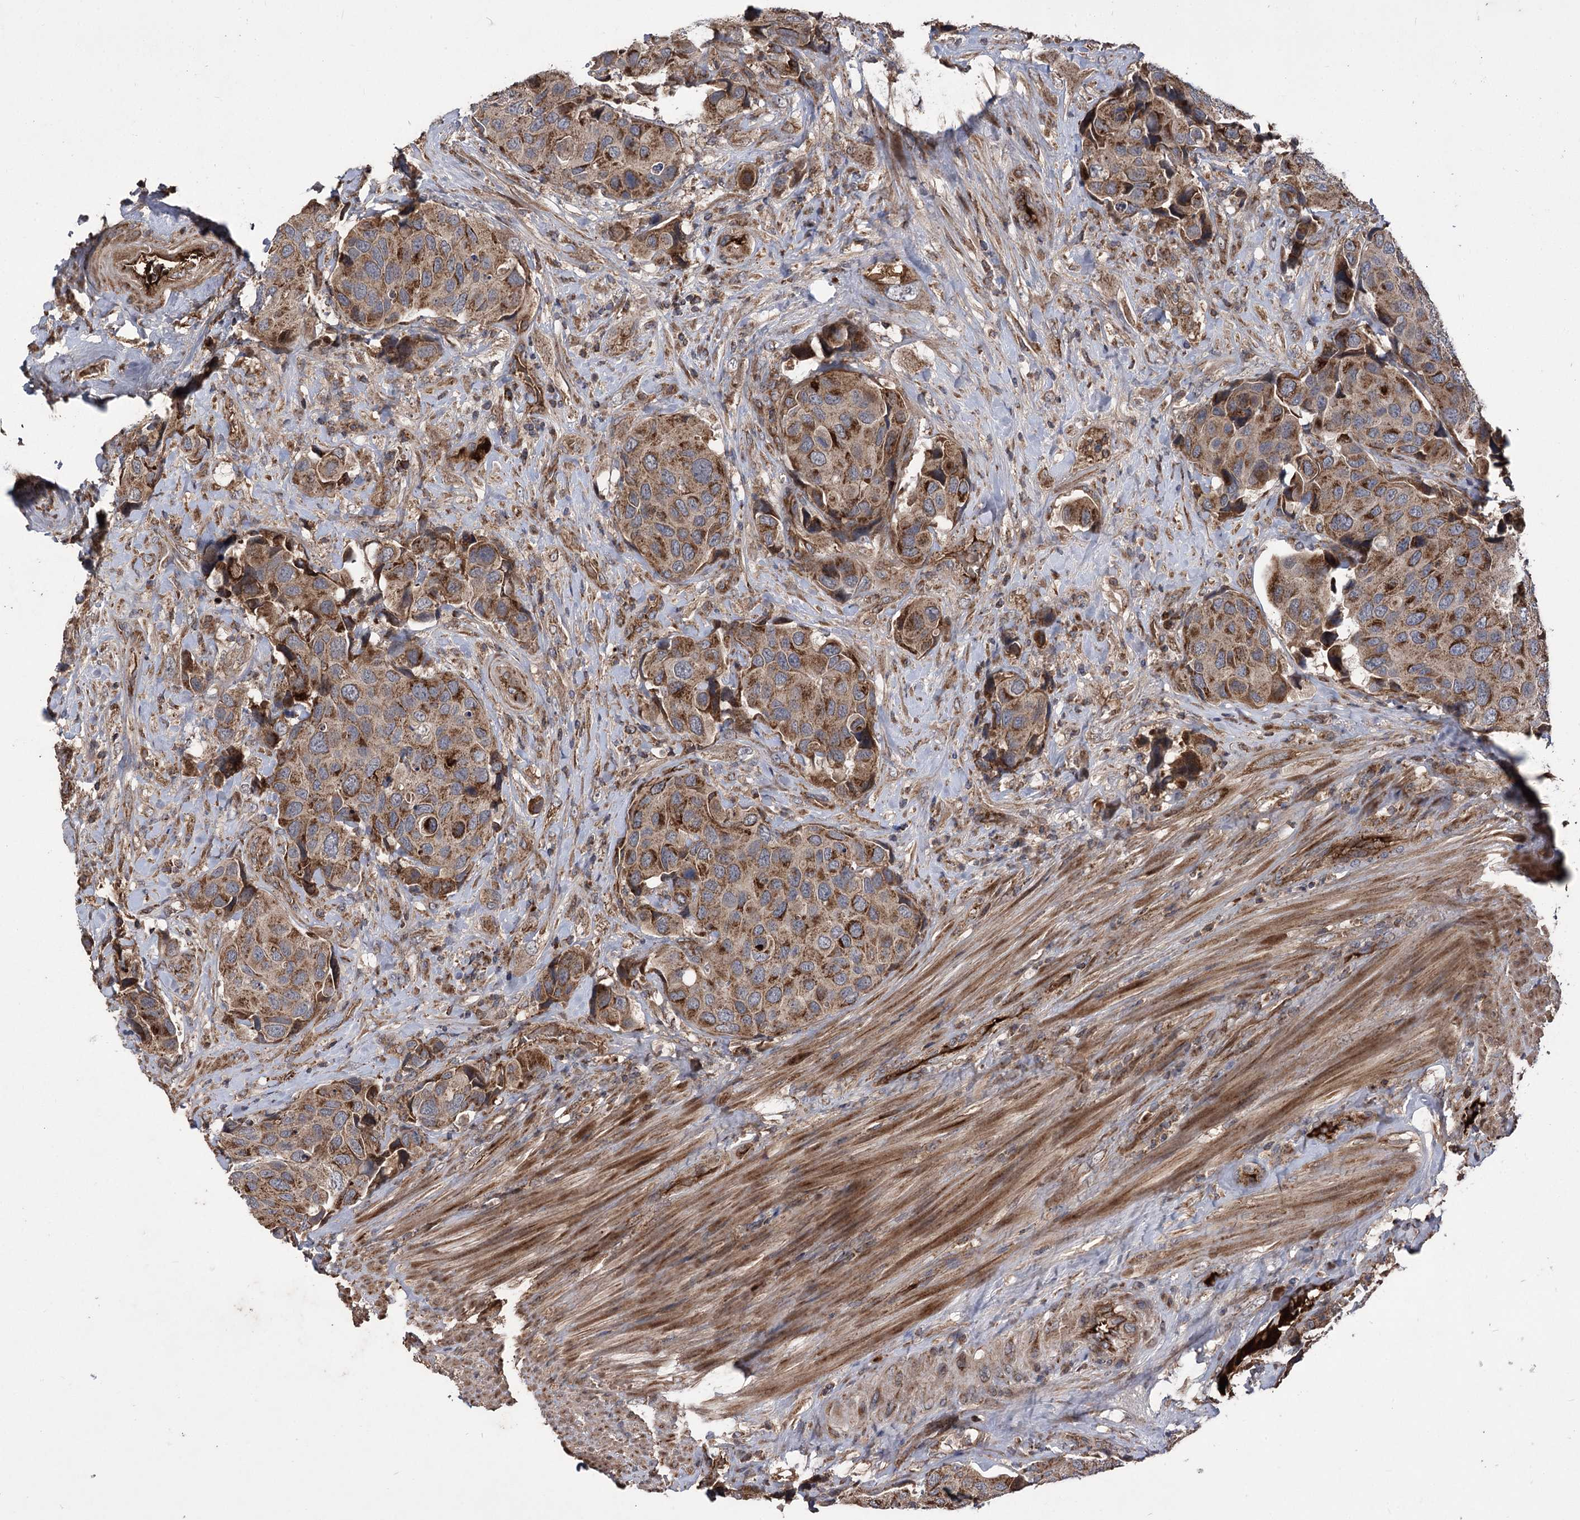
{"staining": {"intensity": "strong", "quantity": ">75%", "location": "cytoplasmic/membranous"}, "tissue": "urothelial cancer", "cell_type": "Tumor cells", "image_type": "cancer", "snomed": [{"axis": "morphology", "description": "Urothelial carcinoma, High grade"}, {"axis": "topography", "description": "Urinary bladder"}], "caption": "Tumor cells show high levels of strong cytoplasmic/membranous expression in about >75% of cells in human urothelial cancer.", "gene": "RASSF3", "patient": {"sex": "male", "age": 74}}